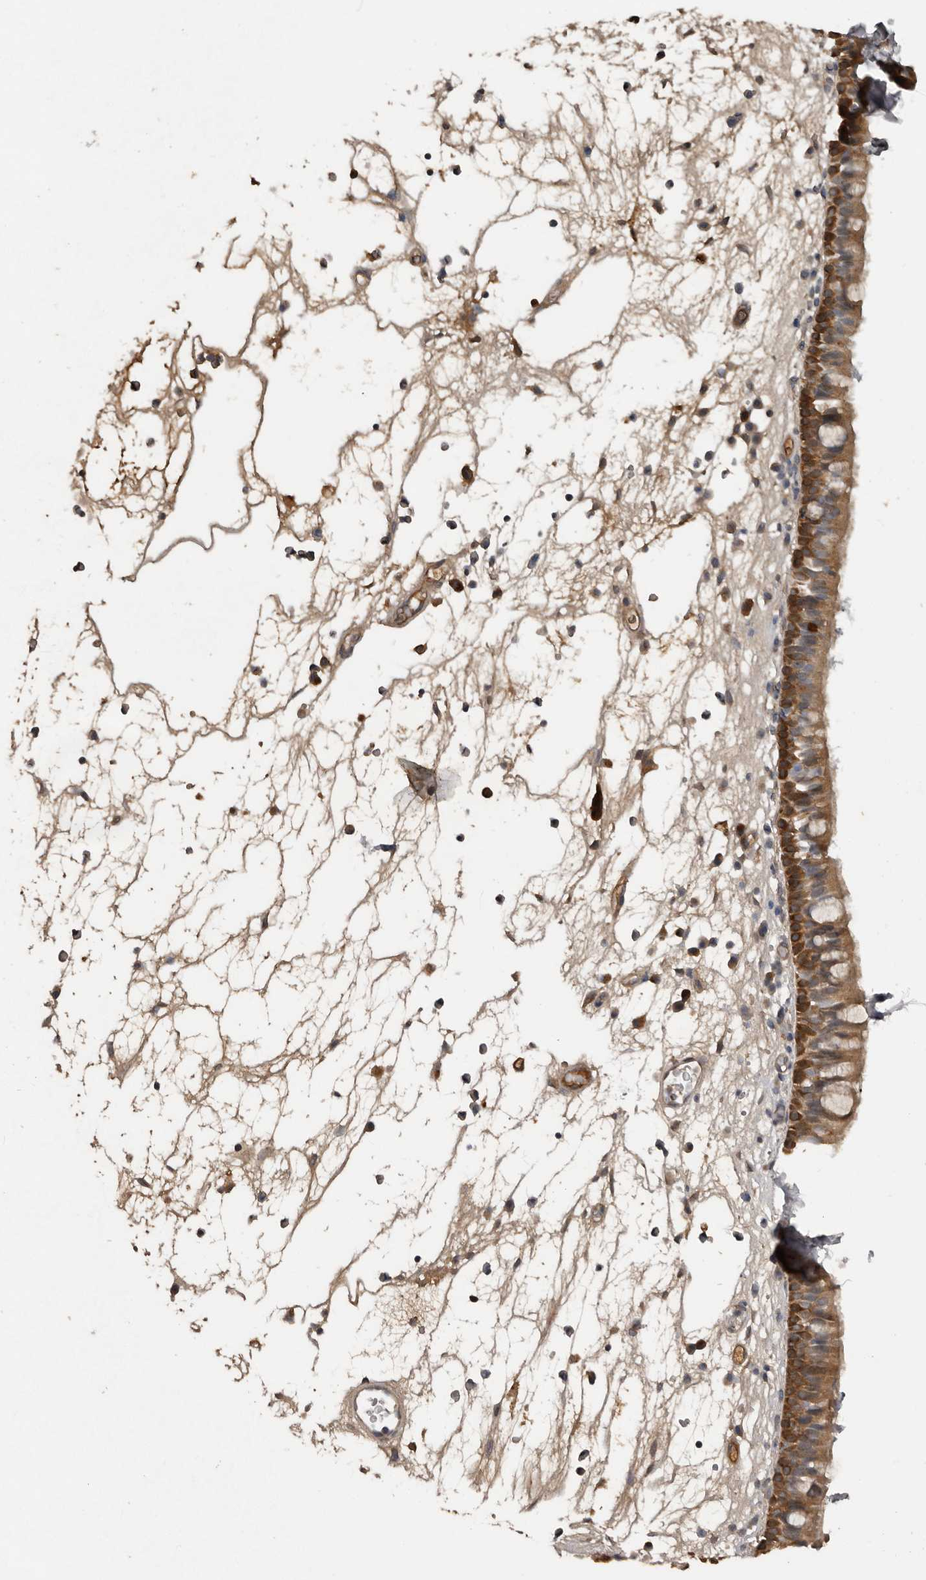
{"staining": {"intensity": "moderate", "quantity": ">75%", "location": "cytoplasmic/membranous"}, "tissue": "nasopharynx", "cell_type": "Respiratory epithelial cells", "image_type": "normal", "snomed": [{"axis": "morphology", "description": "Normal tissue, NOS"}, {"axis": "morphology", "description": "Inflammation, NOS"}, {"axis": "morphology", "description": "Malignant melanoma, Metastatic site"}, {"axis": "topography", "description": "Nasopharynx"}], "caption": "A micrograph showing moderate cytoplasmic/membranous expression in approximately >75% of respiratory epithelial cells in benign nasopharynx, as visualized by brown immunohistochemical staining.", "gene": "DNAJB4", "patient": {"sex": "male", "age": 70}}